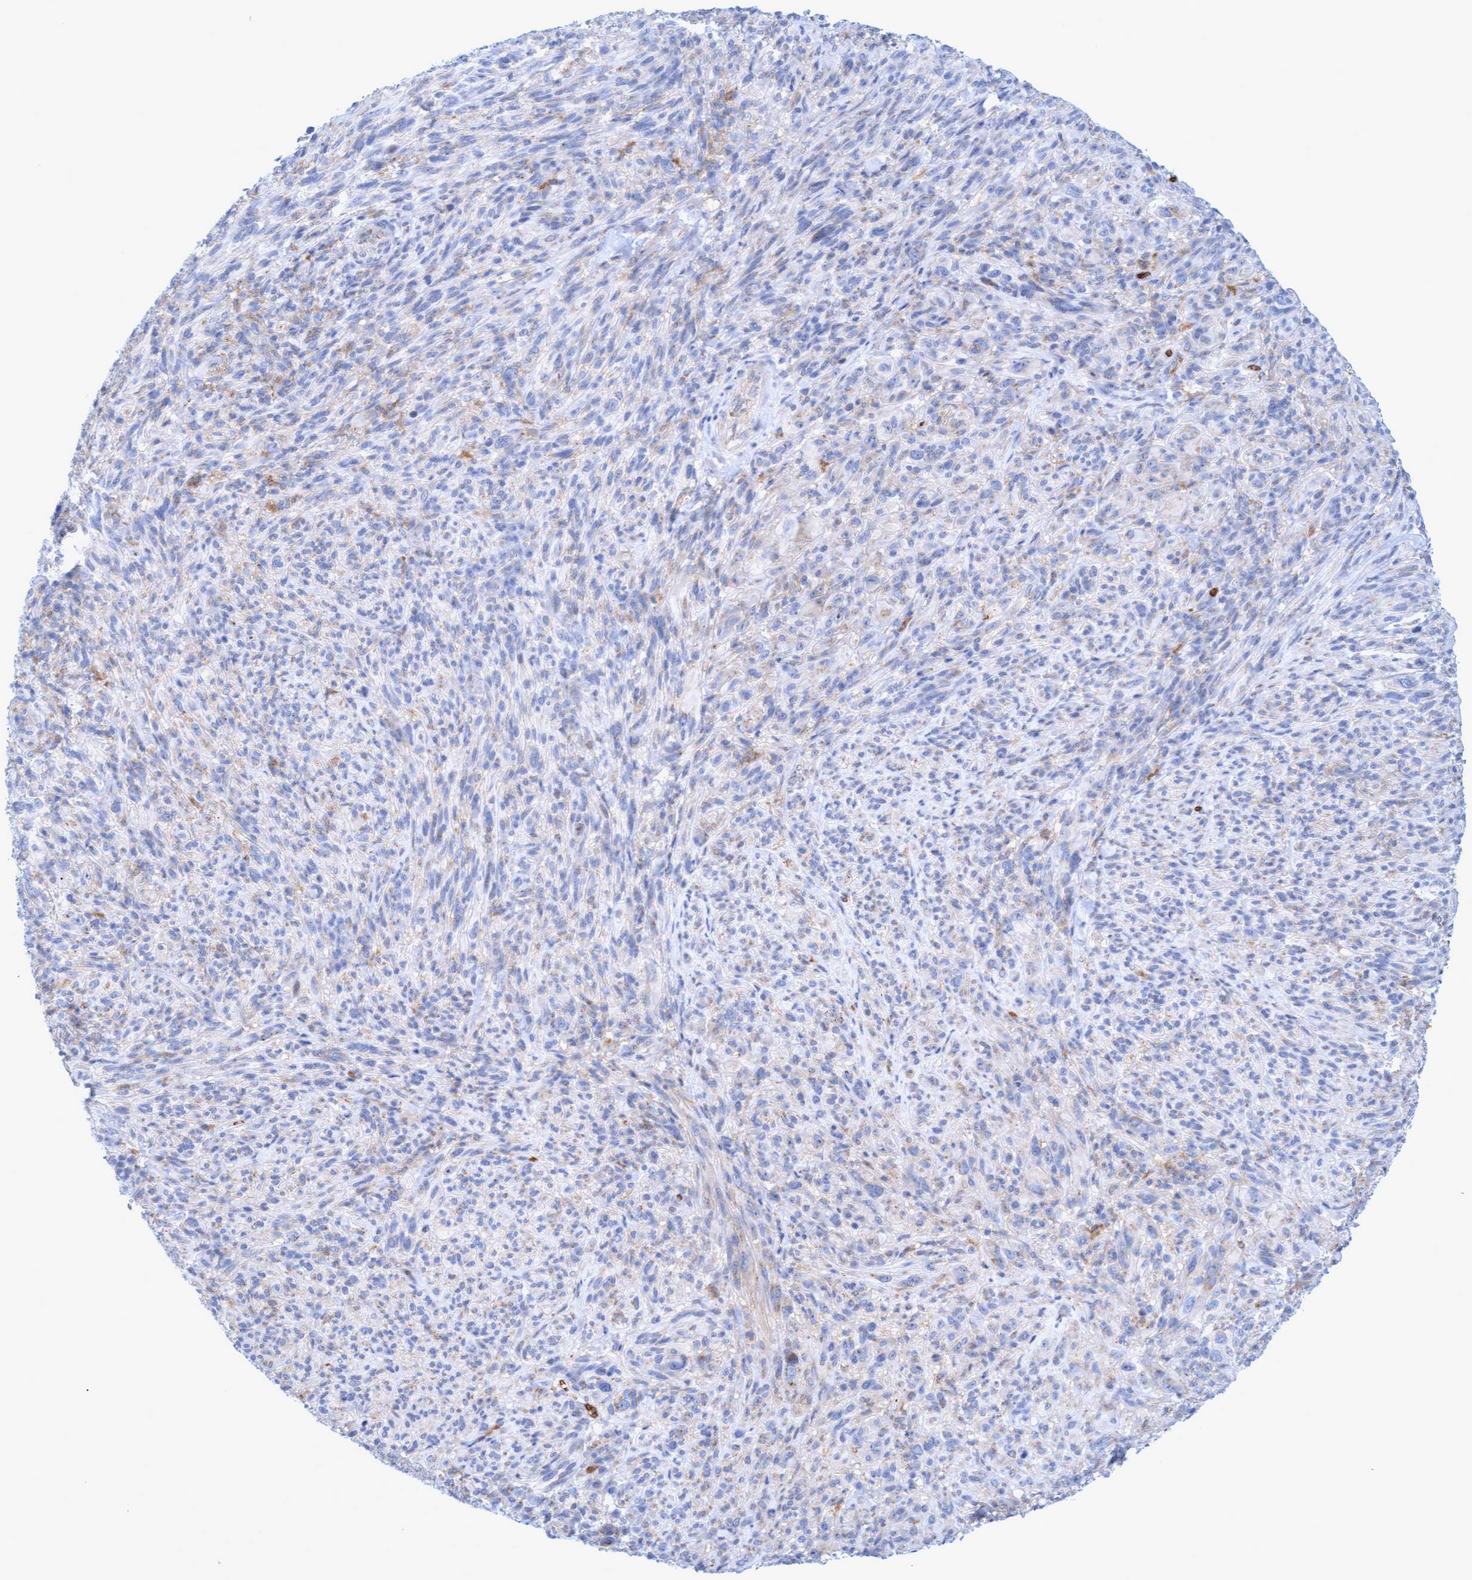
{"staining": {"intensity": "weak", "quantity": "<25%", "location": "cytoplasmic/membranous"}, "tissue": "melanoma", "cell_type": "Tumor cells", "image_type": "cancer", "snomed": [{"axis": "morphology", "description": "Malignant melanoma, NOS"}, {"axis": "topography", "description": "Skin of head"}], "caption": "Histopathology image shows no significant protein expression in tumor cells of melanoma.", "gene": "SPEM2", "patient": {"sex": "male", "age": 96}}